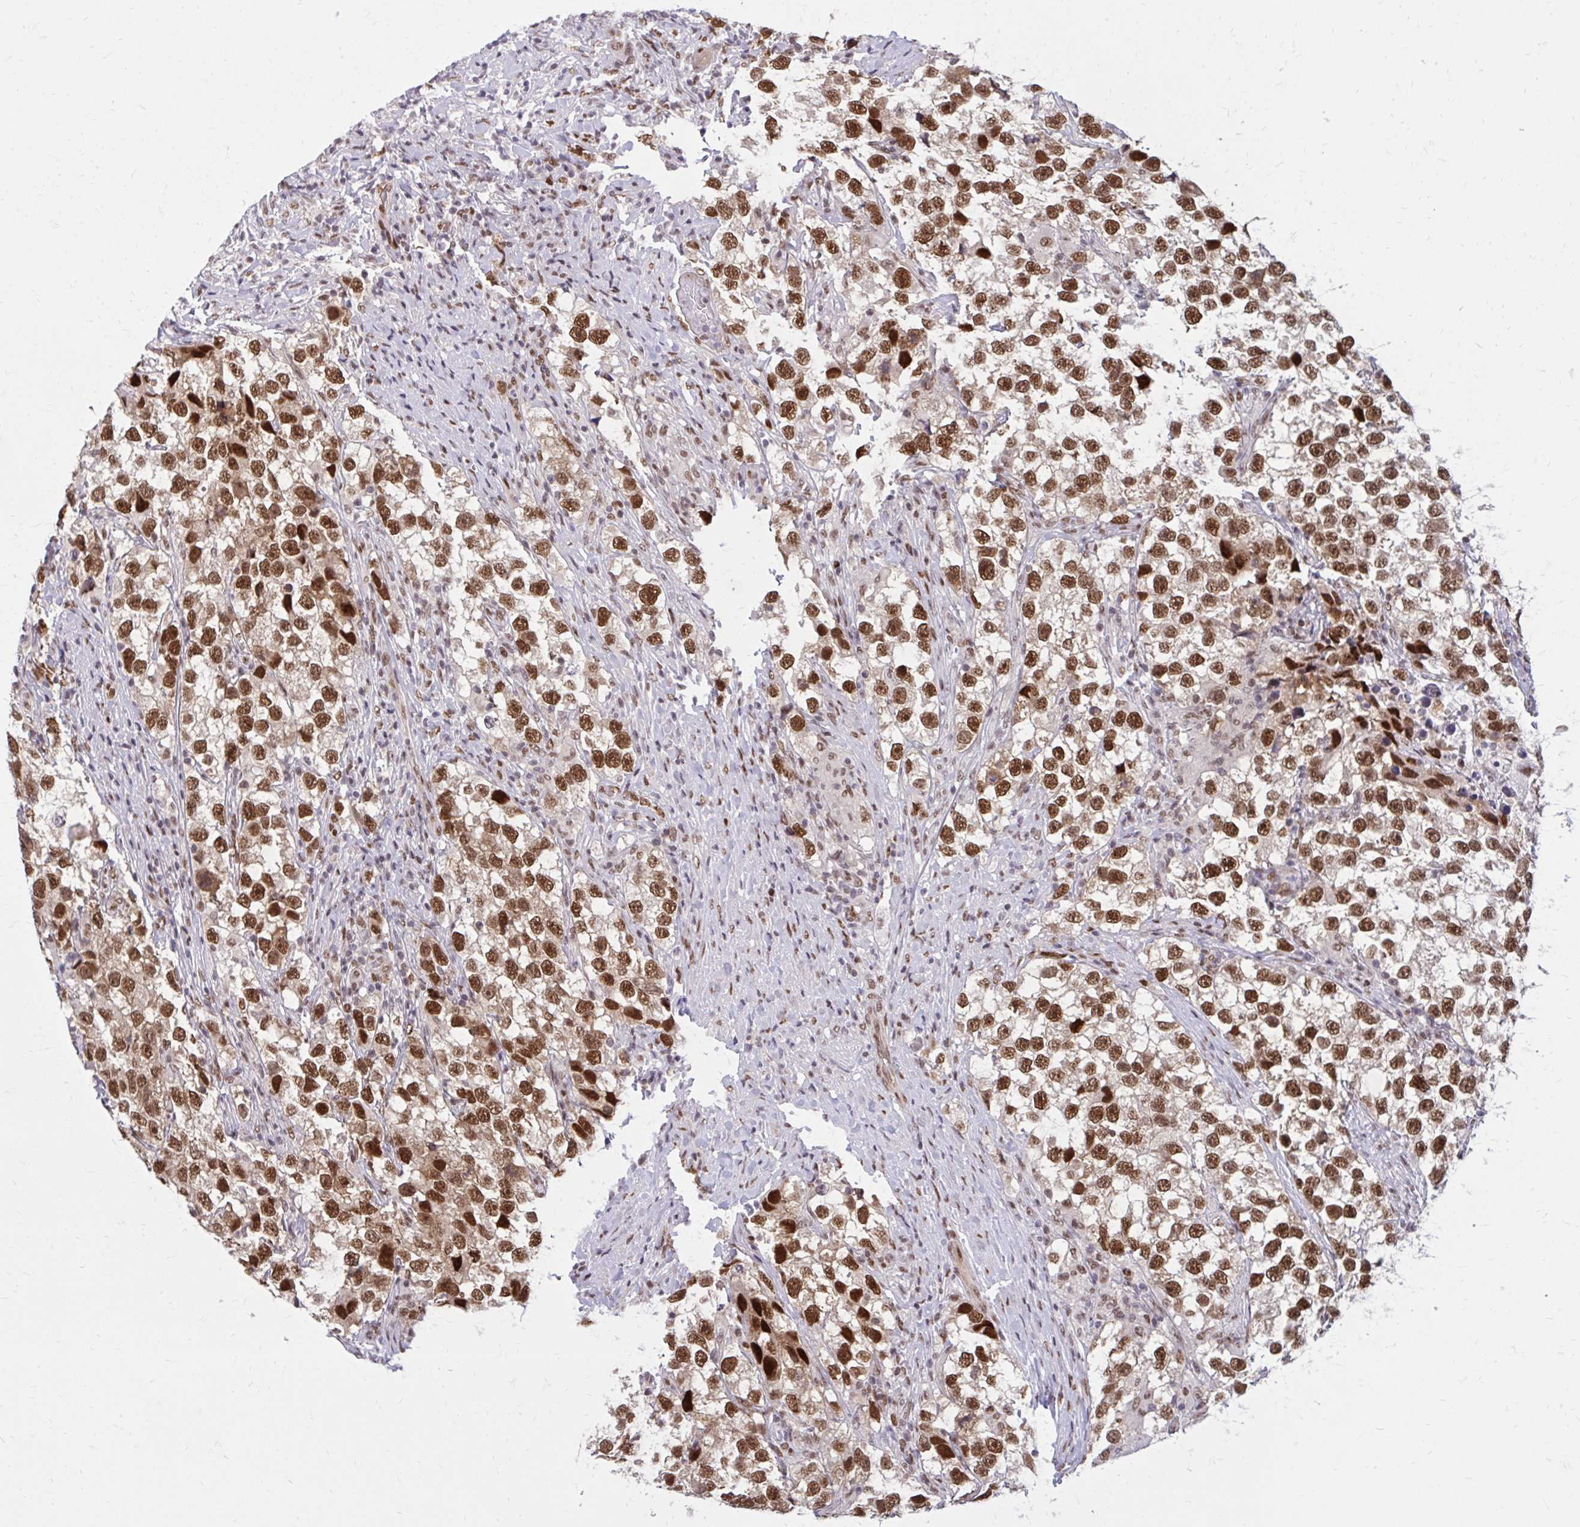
{"staining": {"intensity": "moderate", "quantity": ">75%", "location": "nuclear"}, "tissue": "testis cancer", "cell_type": "Tumor cells", "image_type": "cancer", "snomed": [{"axis": "morphology", "description": "Seminoma, NOS"}, {"axis": "topography", "description": "Testis"}], "caption": "Seminoma (testis) stained with DAB IHC demonstrates medium levels of moderate nuclear positivity in approximately >75% of tumor cells.", "gene": "PSME4", "patient": {"sex": "male", "age": 46}}